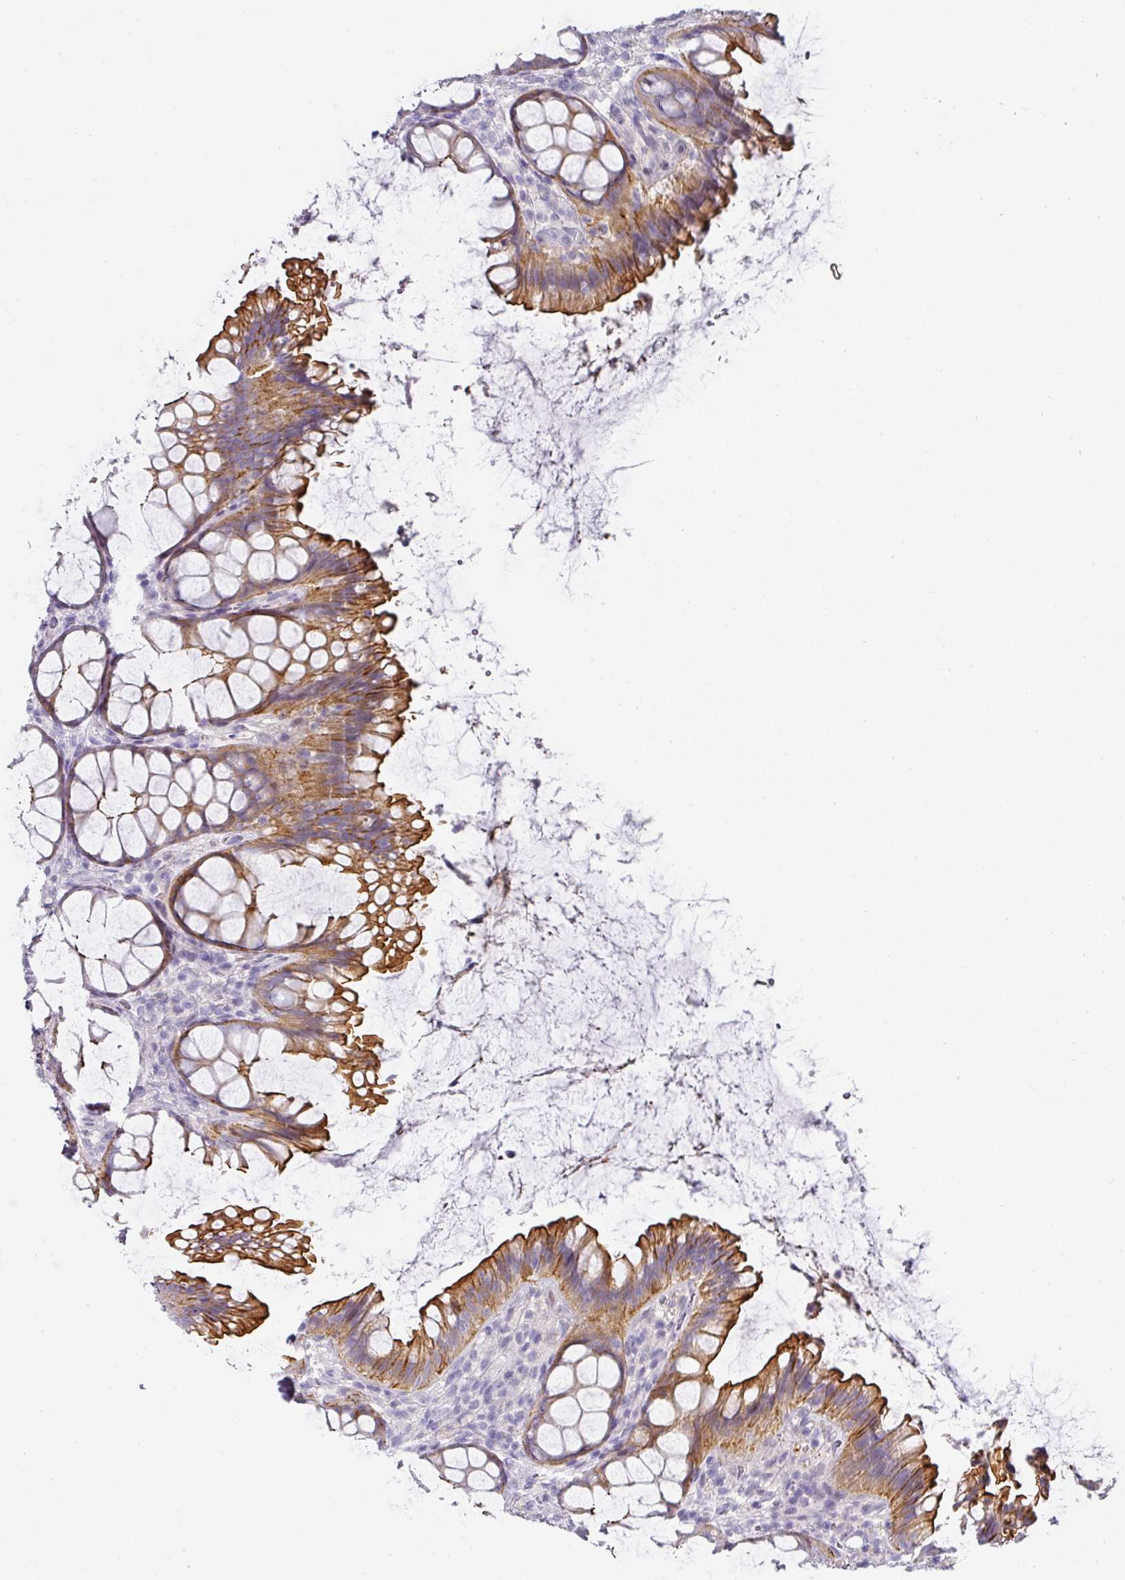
{"staining": {"intensity": "strong", "quantity": ">75%", "location": "cytoplasmic/membranous"}, "tissue": "rectum", "cell_type": "Glandular cells", "image_type": "normal", "snomed": [{"axis": "morphology", "description": "Normal tissue, NOS"}, {"axis": "topography", "description": "Rectum"}], "caption": "Strong cytoplasmic/membranous positivity is identified in about >75% of glandular cells in normal rectum. The protein is shown in brown color, while the nuclei are stained blue.", "gene": "ANKRD29", "patient": {"sex": "female", "age": 67}}